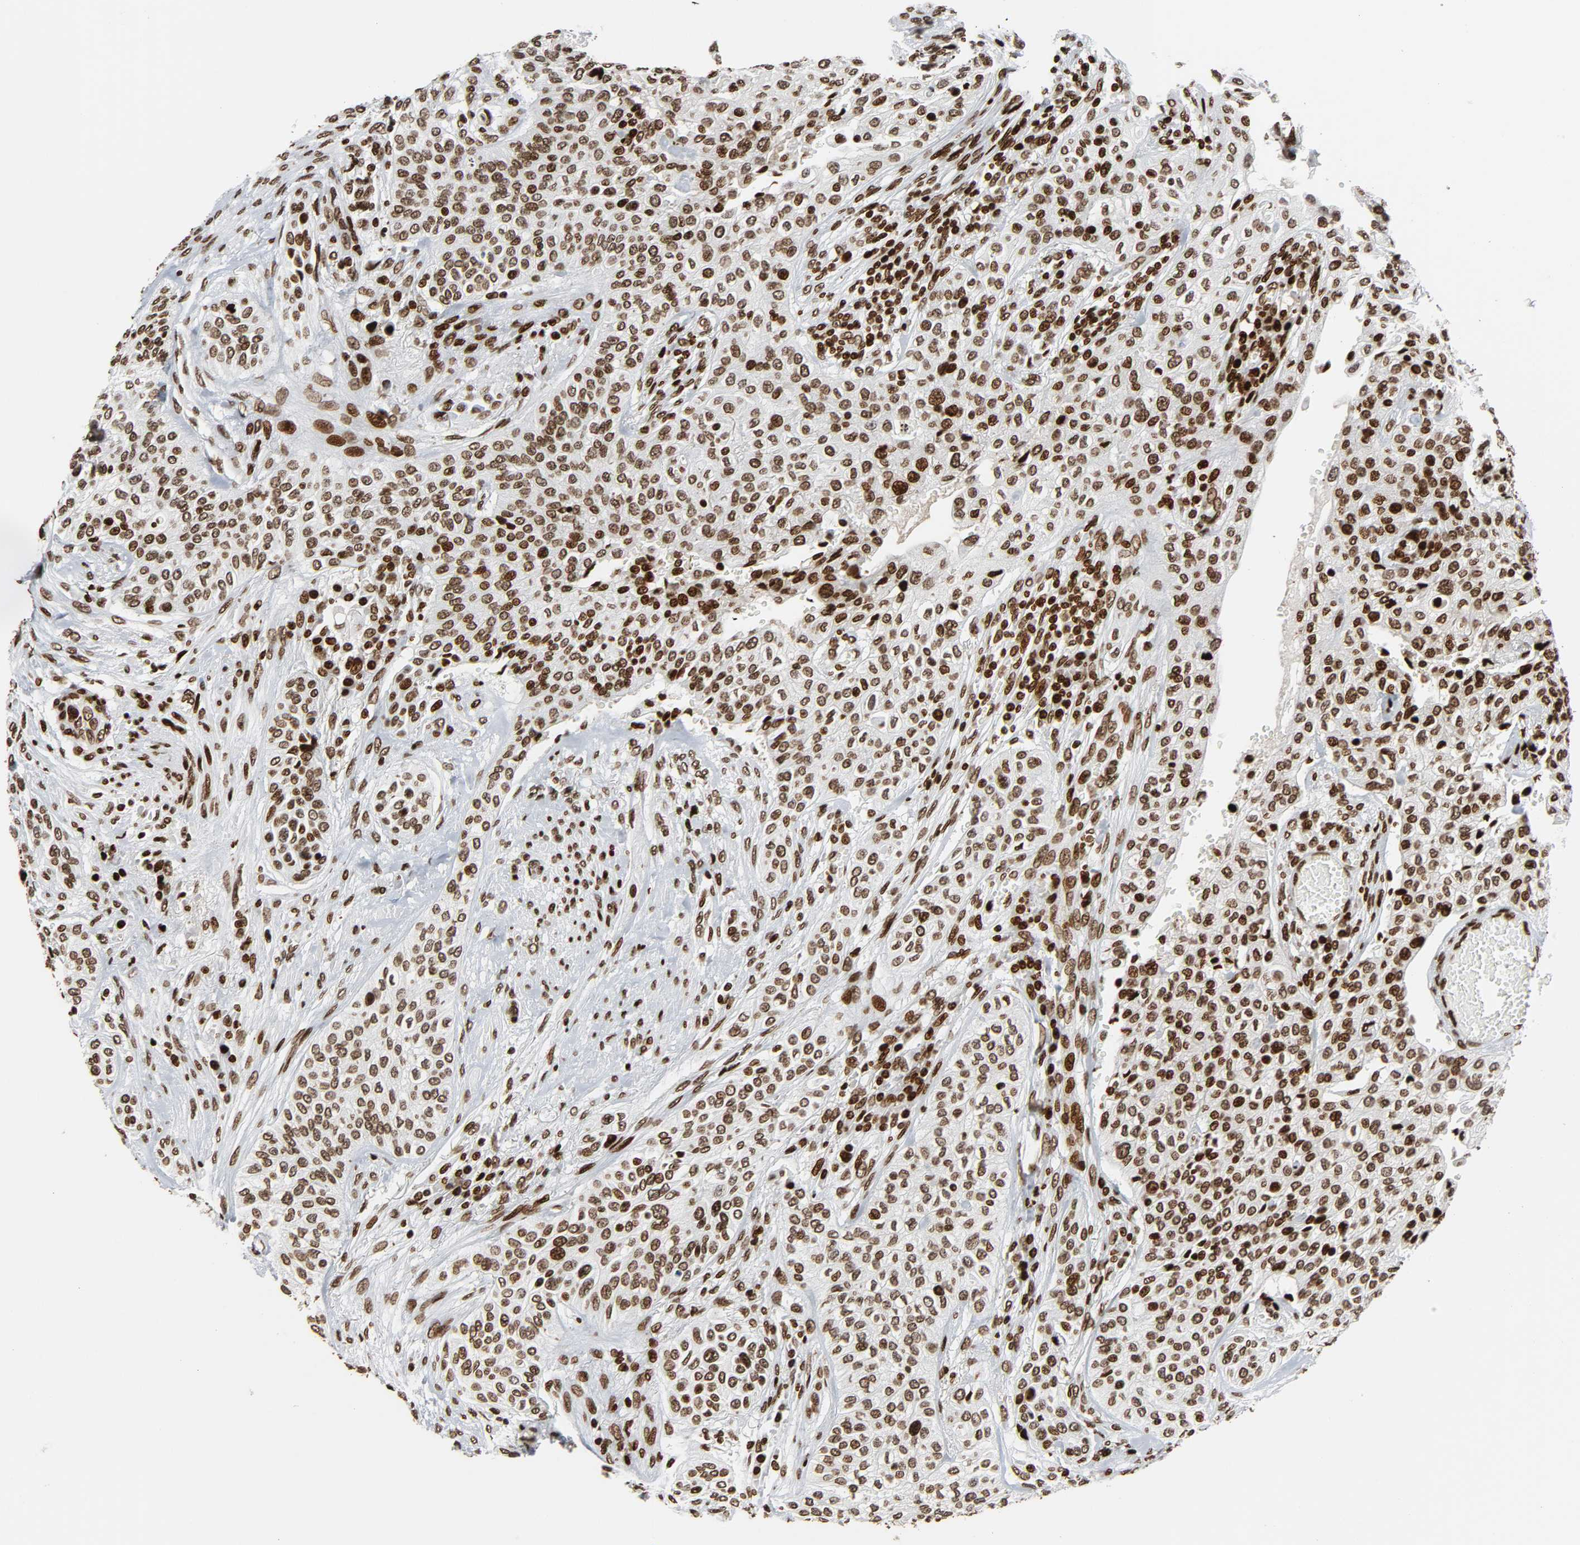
{"staining": {"intensity": "moderate", "quantity": ">75%", "location": "nuclear"}, "tissue": "urothelial cancer", "cell_type": "Tumor cells", "image_type": "cancer", "snomed": [{"axis": "morphology", "description": "Urothelial carcinoma, High grade"}, {"axis": "topography", "description": "Urinary bladder"}], "caption": "This is a micrograph of immunohistochemistry (IHC) staining of high-grade urothelial carcinoma, which shows moderate staining in the nuclear of tumor cells.", "gene": "RXRA", "patient": {"sex": "male", "age": 74}}